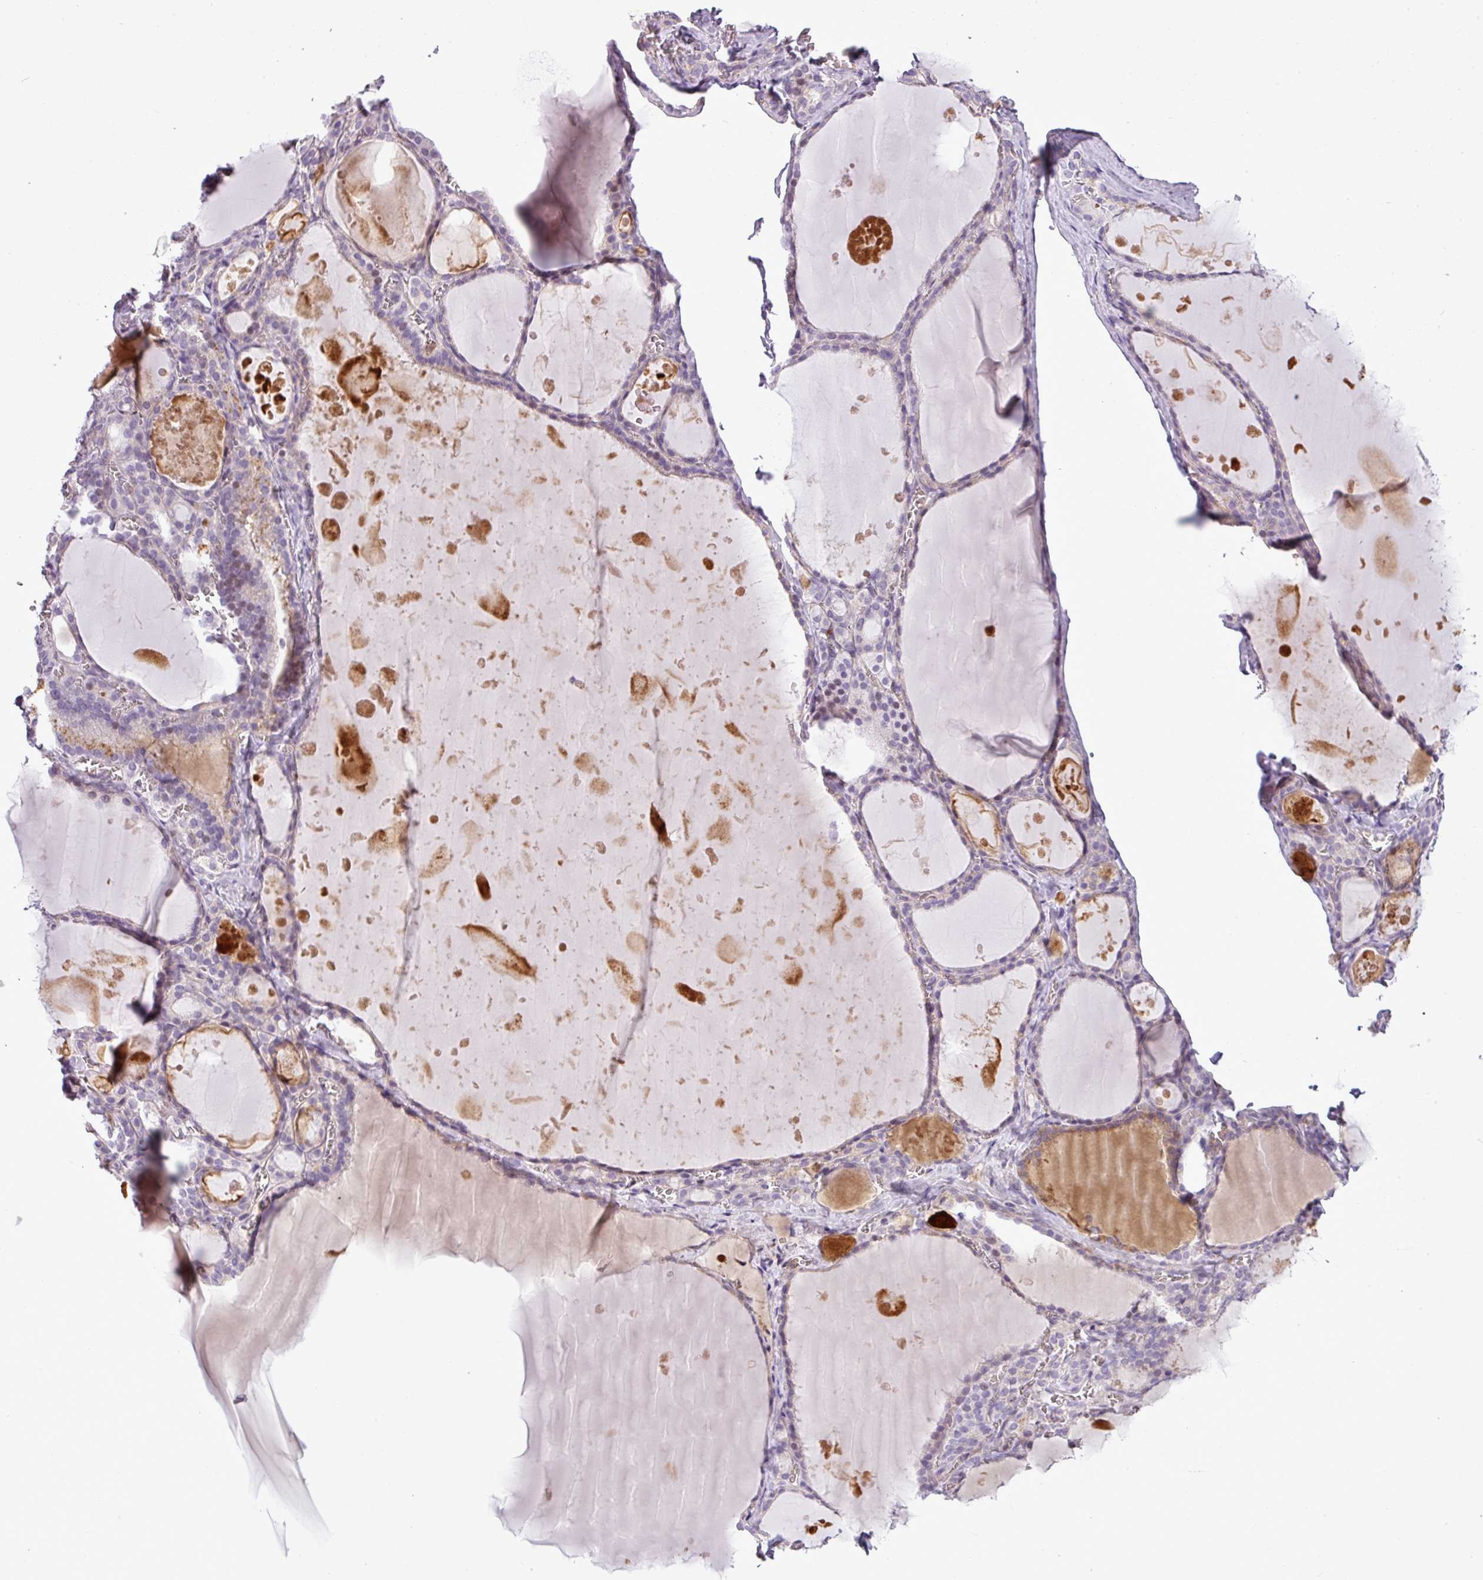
{"staining": {"intensity": "weak", "quantity": "<25%", "location": "nuclear"}, "tissue": "thyroid gland", "cell_type": "Glandular cells", "image_type": "normal", "snomed": [{"axis": "morphology", "description": "Normal tissue, NOS"}, {"axis": "topography", "description": "Thyroid gland"}], "caption": "Glandular cells show no significant protein staining in unremarkable thyroid gland.", "gene": "C4A", "patient": {"sex": "male", "age": 56}}